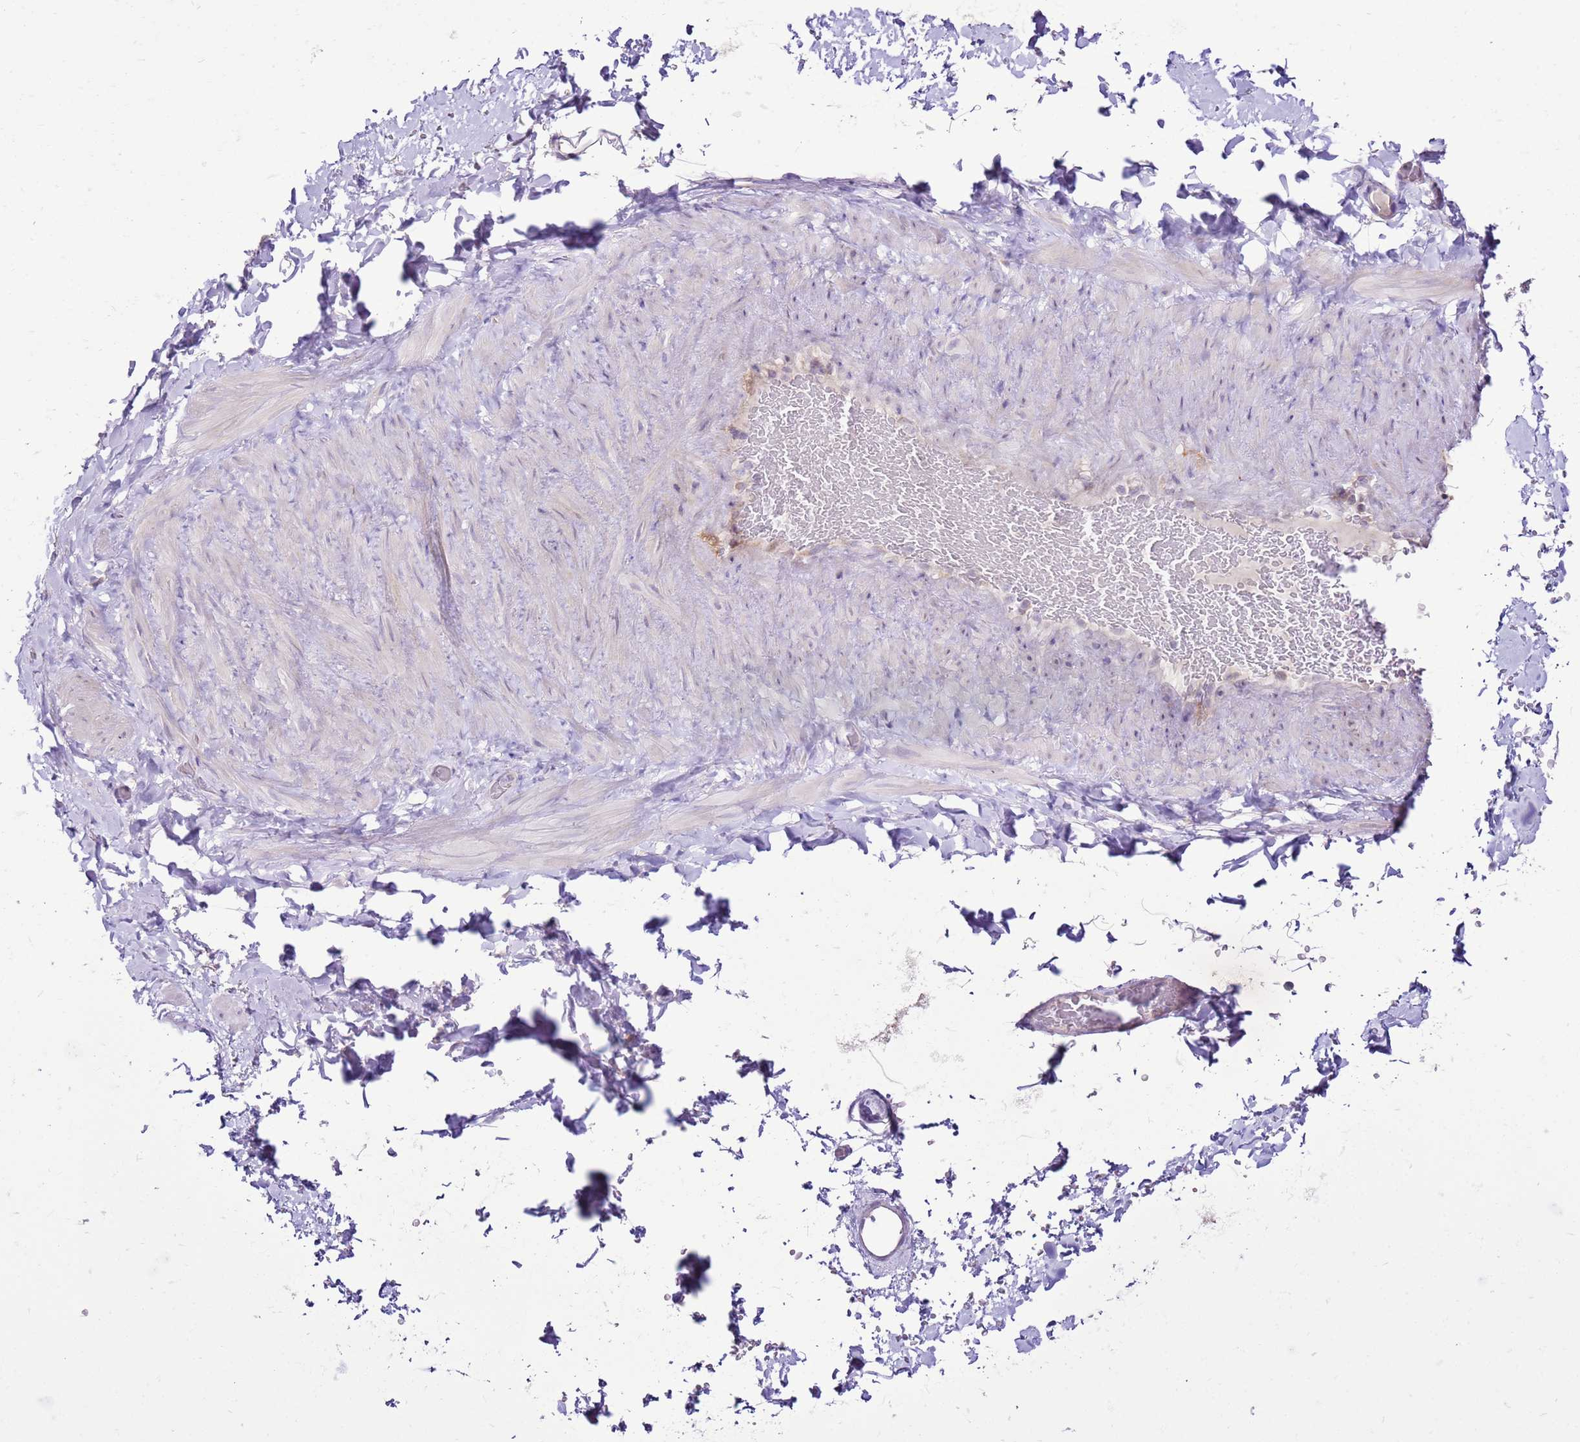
{"staining": {"intensity": "negative", "quantity": "none", "location": "none"}, "tissue": "adipose tissue", "cell_type": "Adipocytes", "image_type": "normal", "snomed": [{"axis": "morphology", "description": "Normal tissue, NOS"}, {"axis": "topography", "description": "Soft tissue"}, {"axis": "topography", "description": "Vascular tissue"}], "caption": "Immunohistochemistry (IHC) of benign human adipose tissue displays no positivity in adipocytes.", "gene": "MRPL36", "patient": {"sex": "male", "age": 41}}